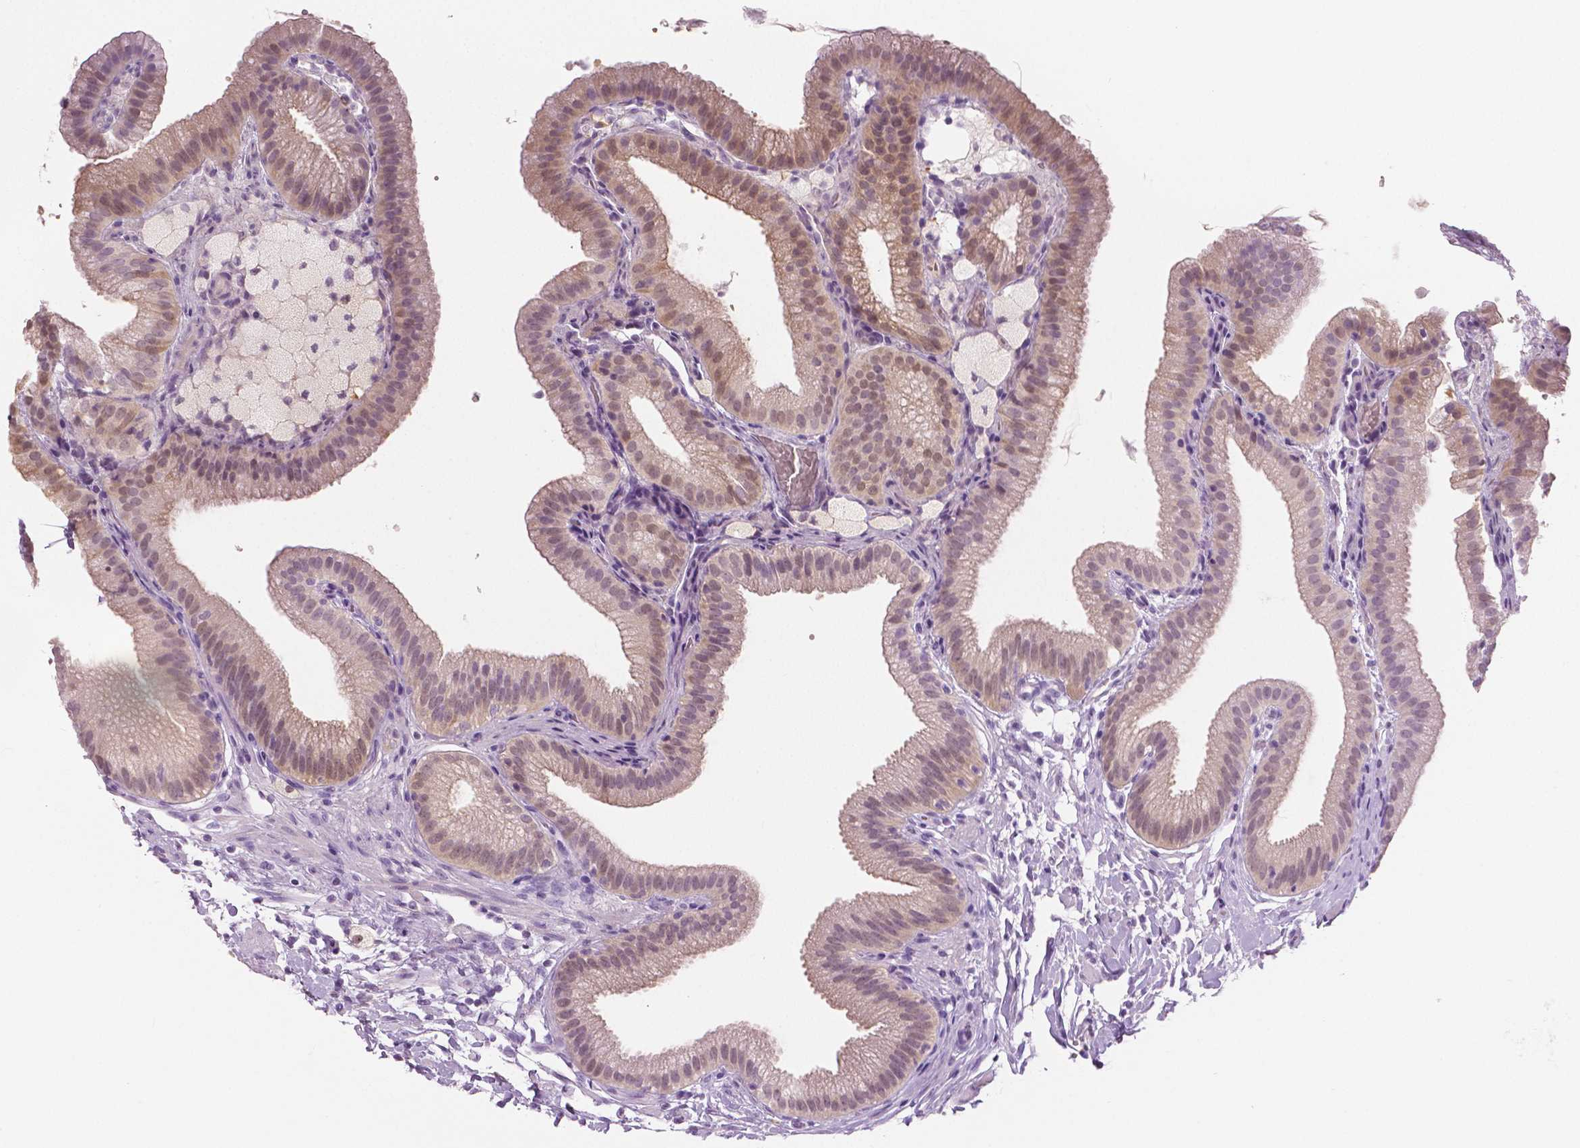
{"staining": {"intensity": "weak", "quantity": "25%-75%", "location": "cytoplasmic/membranous,nuclear"}, "tissue": "gallbladder", "cell_type": "Glandular cells", "image_type": "normal", "snomed": [{"axis": "morphology", "description": "Normal tissue, NOS"}, {"axis": "topography", "description": "Gallbladder"}], "caption": "Immunohistochemistry (DAB (3,3'-diaminobenzidine)) staining of unremarkable human gallbladder shows weak cytoplasmic/membranous,nuclear protein expression in approximately 25%-75% of glandular cells.", "gene": "GALM", "patient": {"sex": "female", "age": 63}}